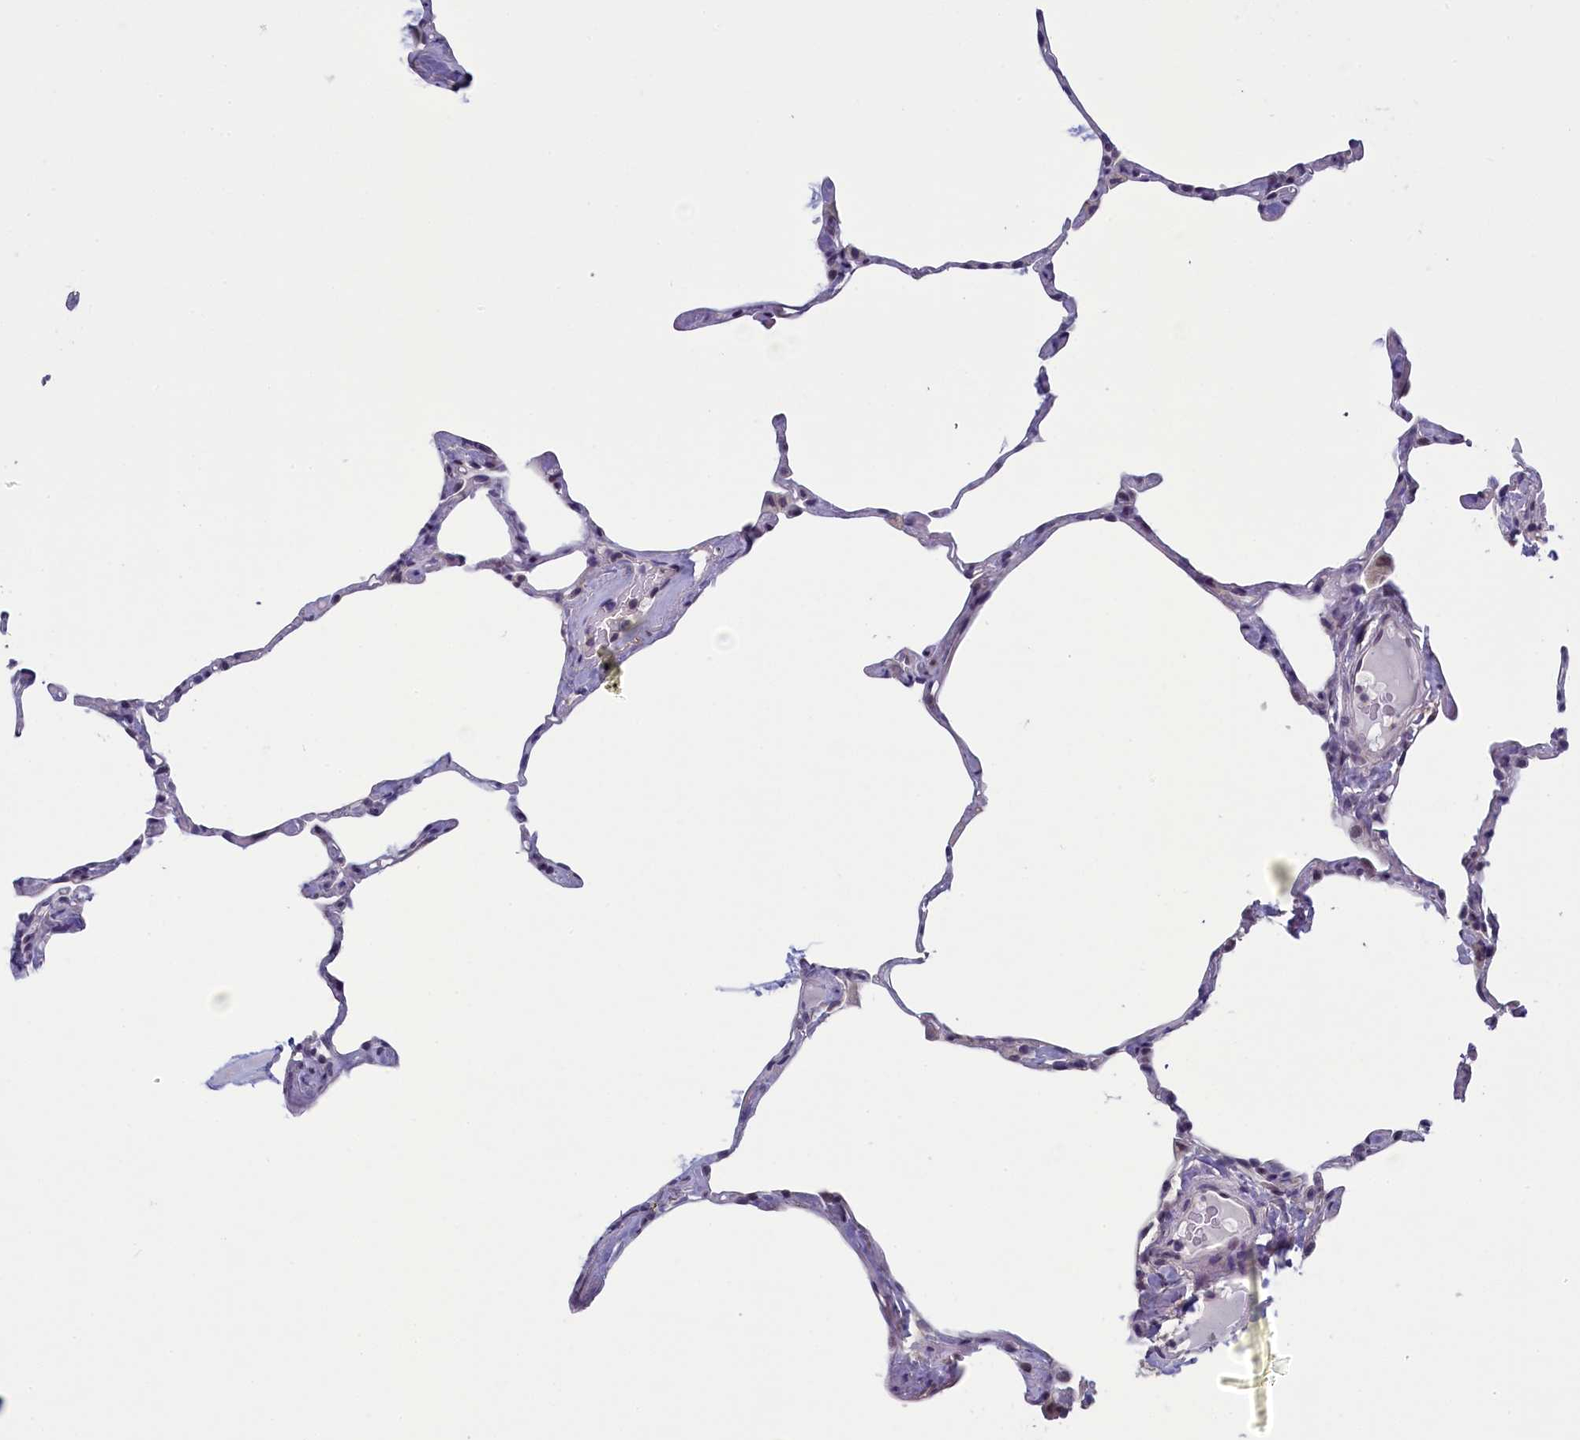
{"staining": {"intensity": "negative", "quantity": "none", "location": "none"}, "tissue": "lung", "cell_type": "Alveolar cells", "image_type": "normal", "snomed": [{"axis": "morphology", "description": "Normal tissue, NOS"}, {"axis": "topography", "description": "Lung"}], "caption": "This photomicrograph is of benign lung stained with immunohistochemistry to label a protein in brown with the nuclei are counter-stained blue. There is no expression in alveolar cells. (DAB immunohistochemistry (IHC) with hematoxylin counter stain).", "gene": "CNEP1R1", "patient": {"sex": "male", "age": 65}}